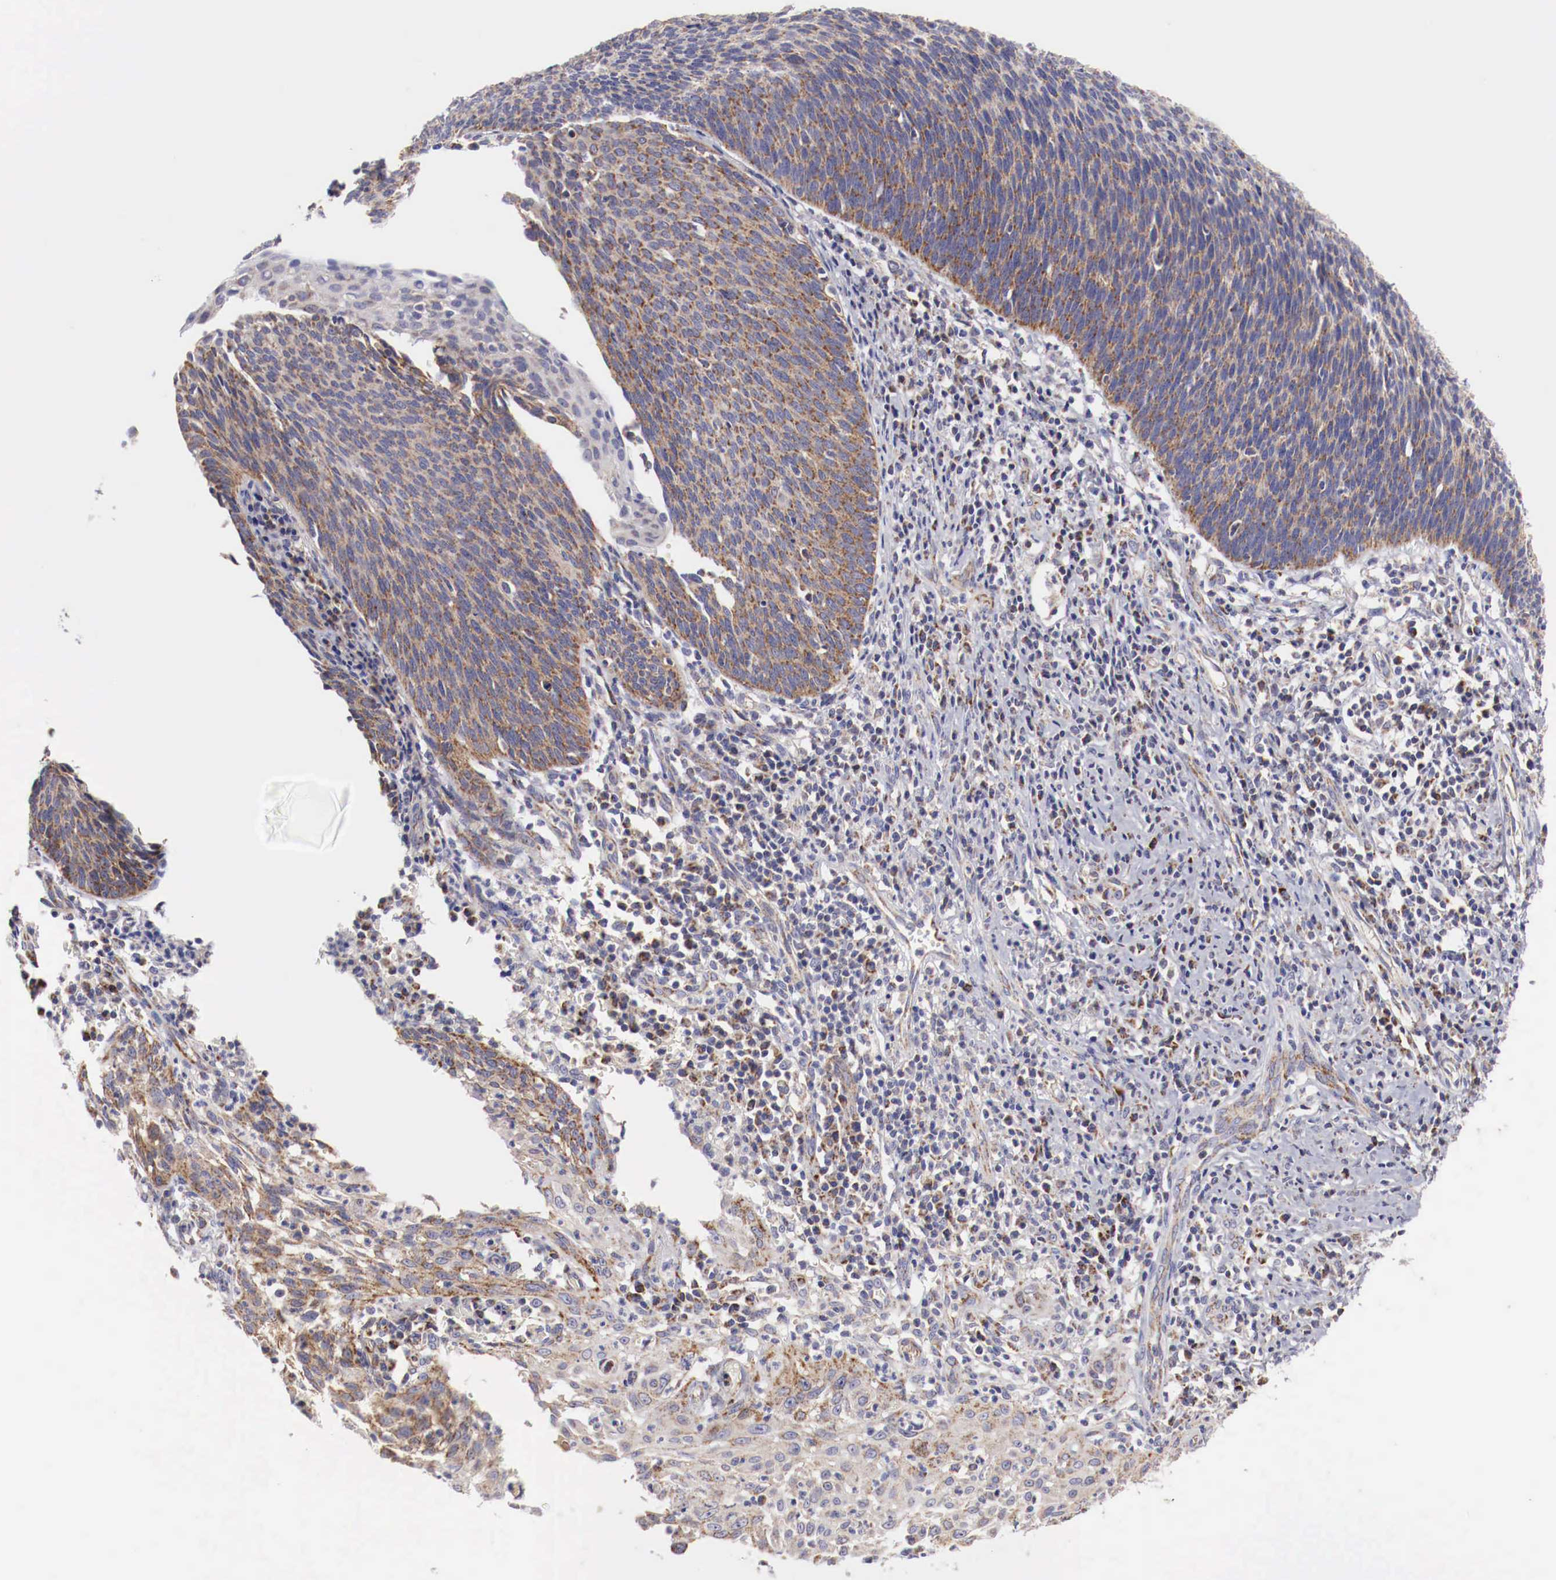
{"staining": {"intensity": "moderate", "quantity": ">75%", "location": "cytoplasmic/membranous"}, "tissue": "cervical cancer", "cell_type": "Tumor cells", "image_type": "cancer", "snomed": [{"axis": "morphology", "description": "Squamous cell carcinoma, NOS"}, {"axis": "topography", "description": "Cervix"}], "caption": "Immunohistochemistry (IHC) photomicrograph of neoplastic tissue: human cervical squamous cell carcinoma stained using IHC shows medium levels of moderate protein expression localized specifically in the cytoplasmic/membranous of tumor cells, appearing as a cytoplasmic/membranous brown color.", "gene": "XPNPEP3", "patient": {"sex": "female", "age": 41}}